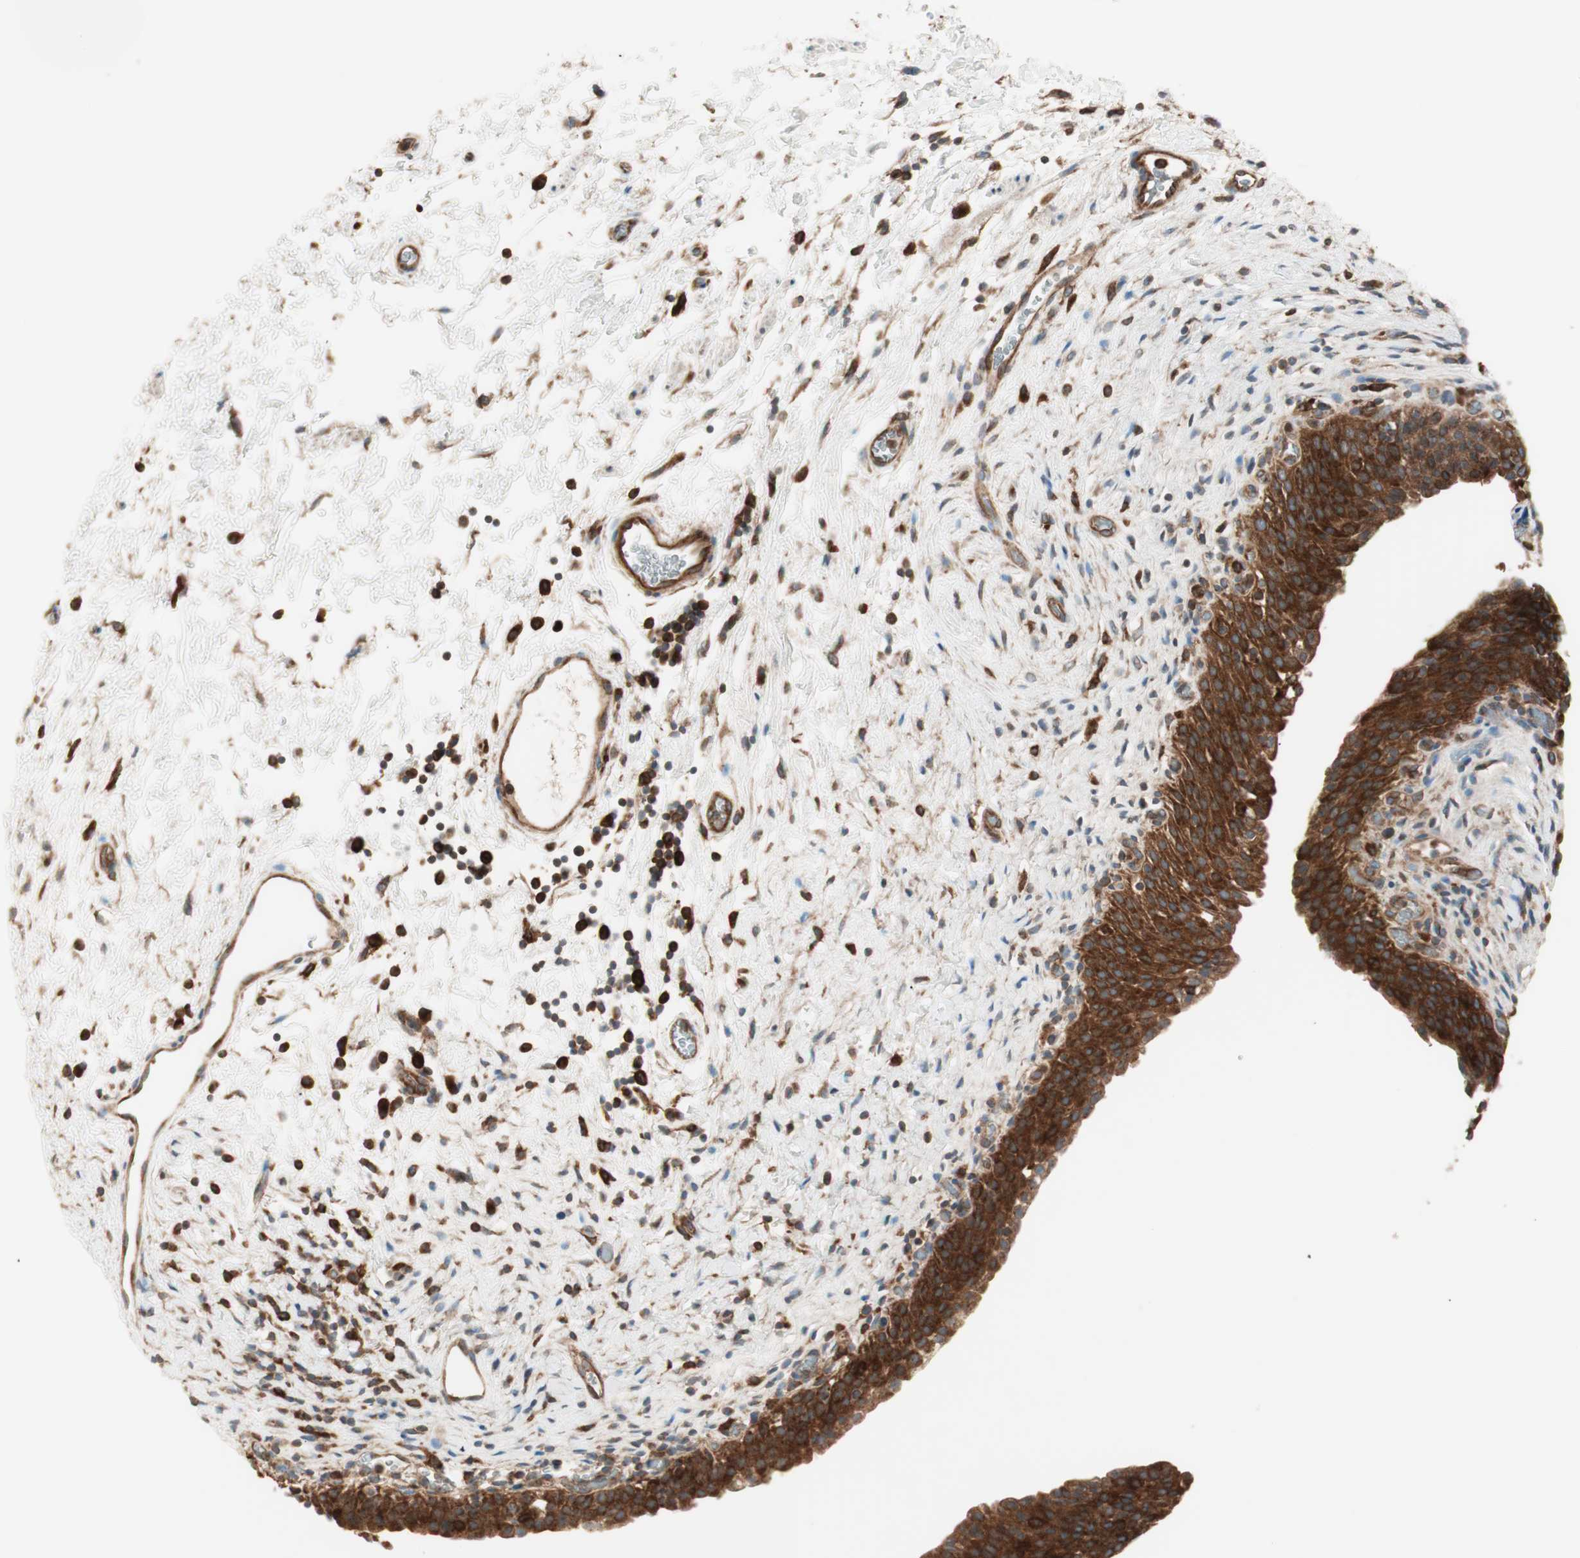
{"staining": {"intensity": "strong", "quantity": ">75%", "location": "cytoplasmic/membranous"}, "tissue": "urinary bladder", "cell_type": "Urothelial cells", "image_type": "normal", "snomed": [{"axis": "morphology", "description": "Normal tissue, NOS"}, {"axis": "topography", "description": "Urinary bladder"}], "caption": "DAB (3,3'-diaminobenzidine) immunohistochemical staining of benign urinary bladder demonstrates strong cytoplasmic/membranous protein expression in about >75% of urothelial cells. (DAB (3,3'-diaminobenzidine) IHC with brightfield microscopy, high magnification).", "gene": "RAB5A", "patient": {"sex": "male", "age": 51}}